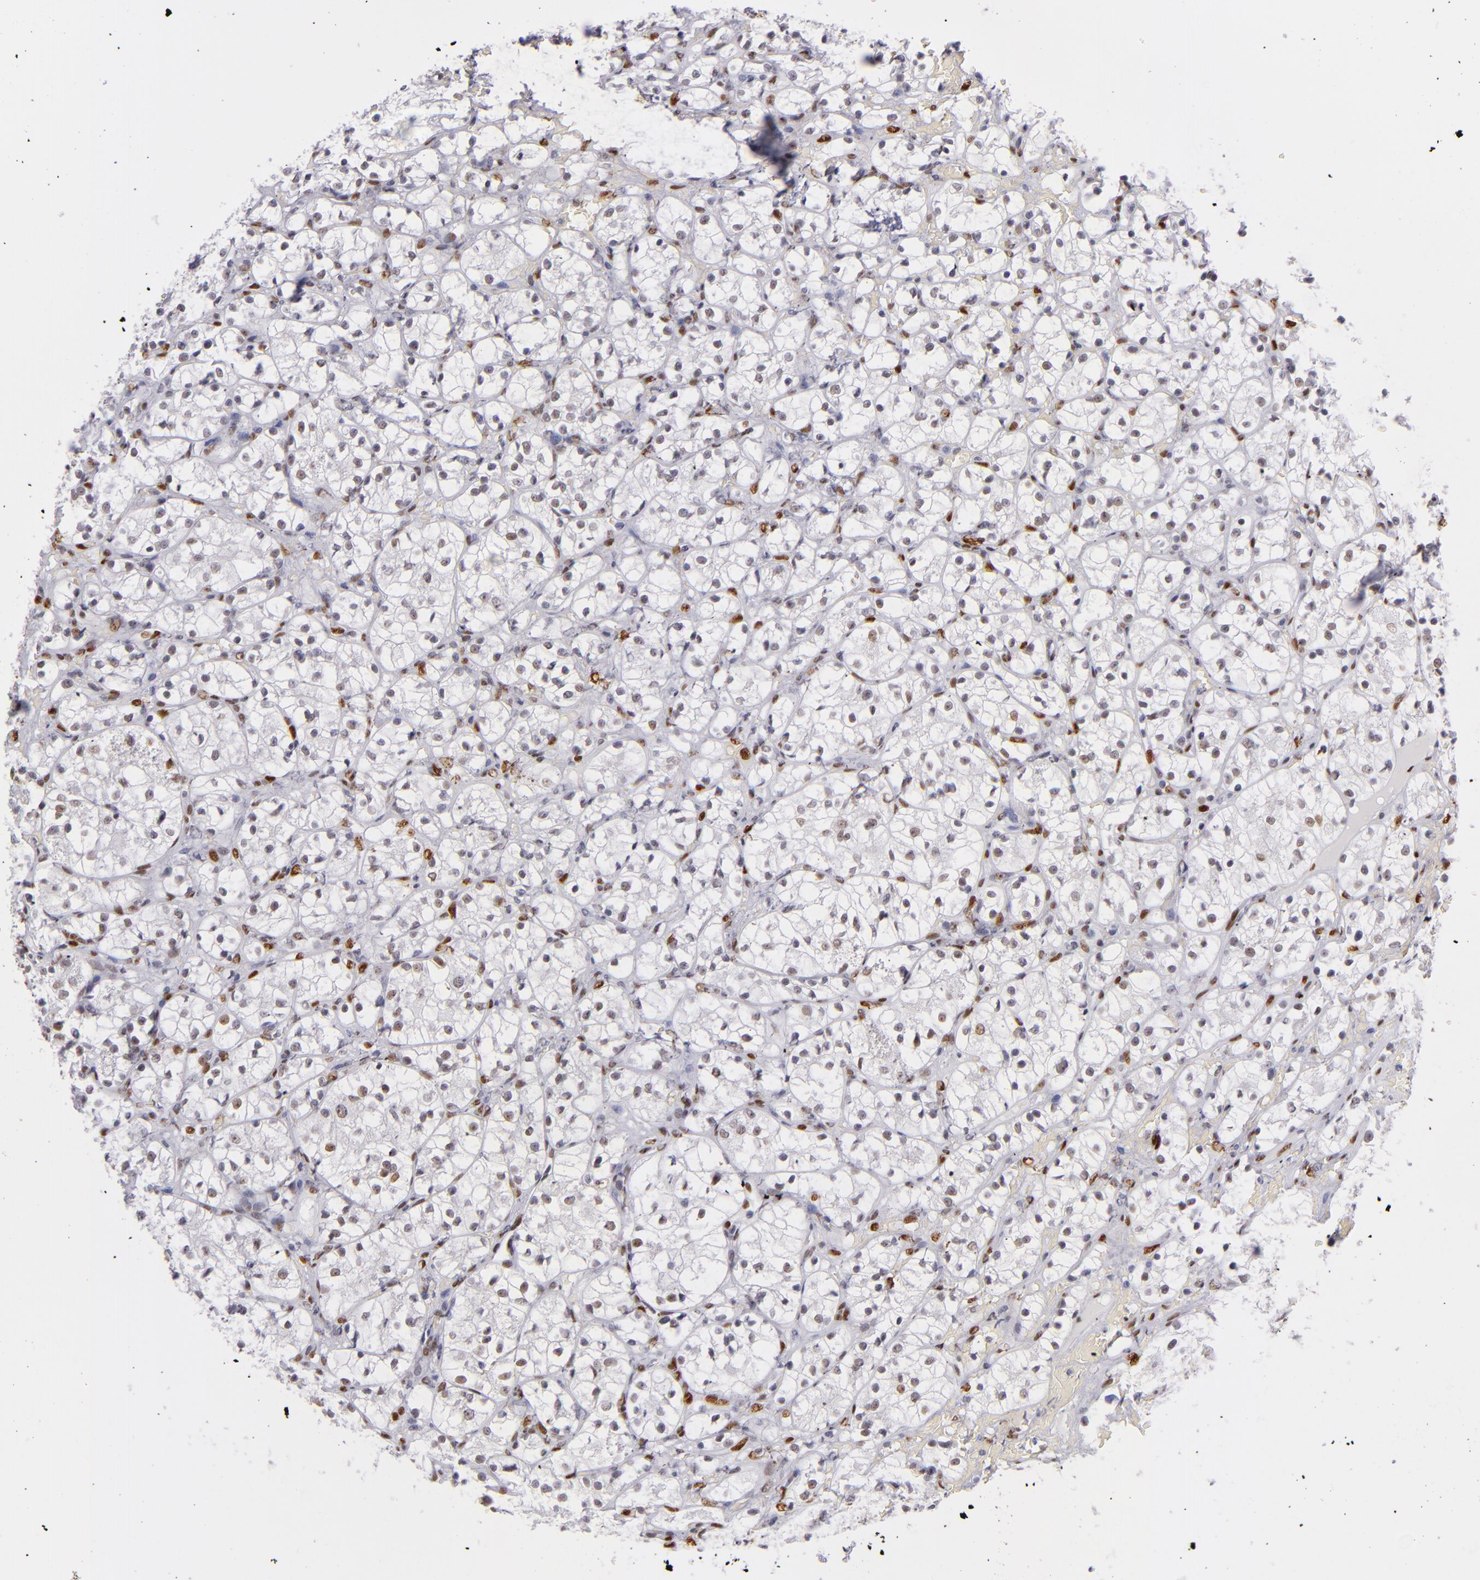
{"staining": {"intensity": "moderate", "quantity": "<25%", "location": "nuclear"}, "tissue": "renal cancer", "cell_type": "Tumor cells", "image_type": "cancer", "snomed": [{"axis": "morphology", "description": "Adenocarcinoma, NOS"}, {"axis": "topography", "description": "Kidney"}], "caption": "IHC photomicrograph of renal adenocarcinoma stained for a protein (brown), which demonstrates low levels of moderate nuclear expression in about <25% of tumor cells.", "gene": "TOP3A", "patient": {"sex": "female", "age": 60}}